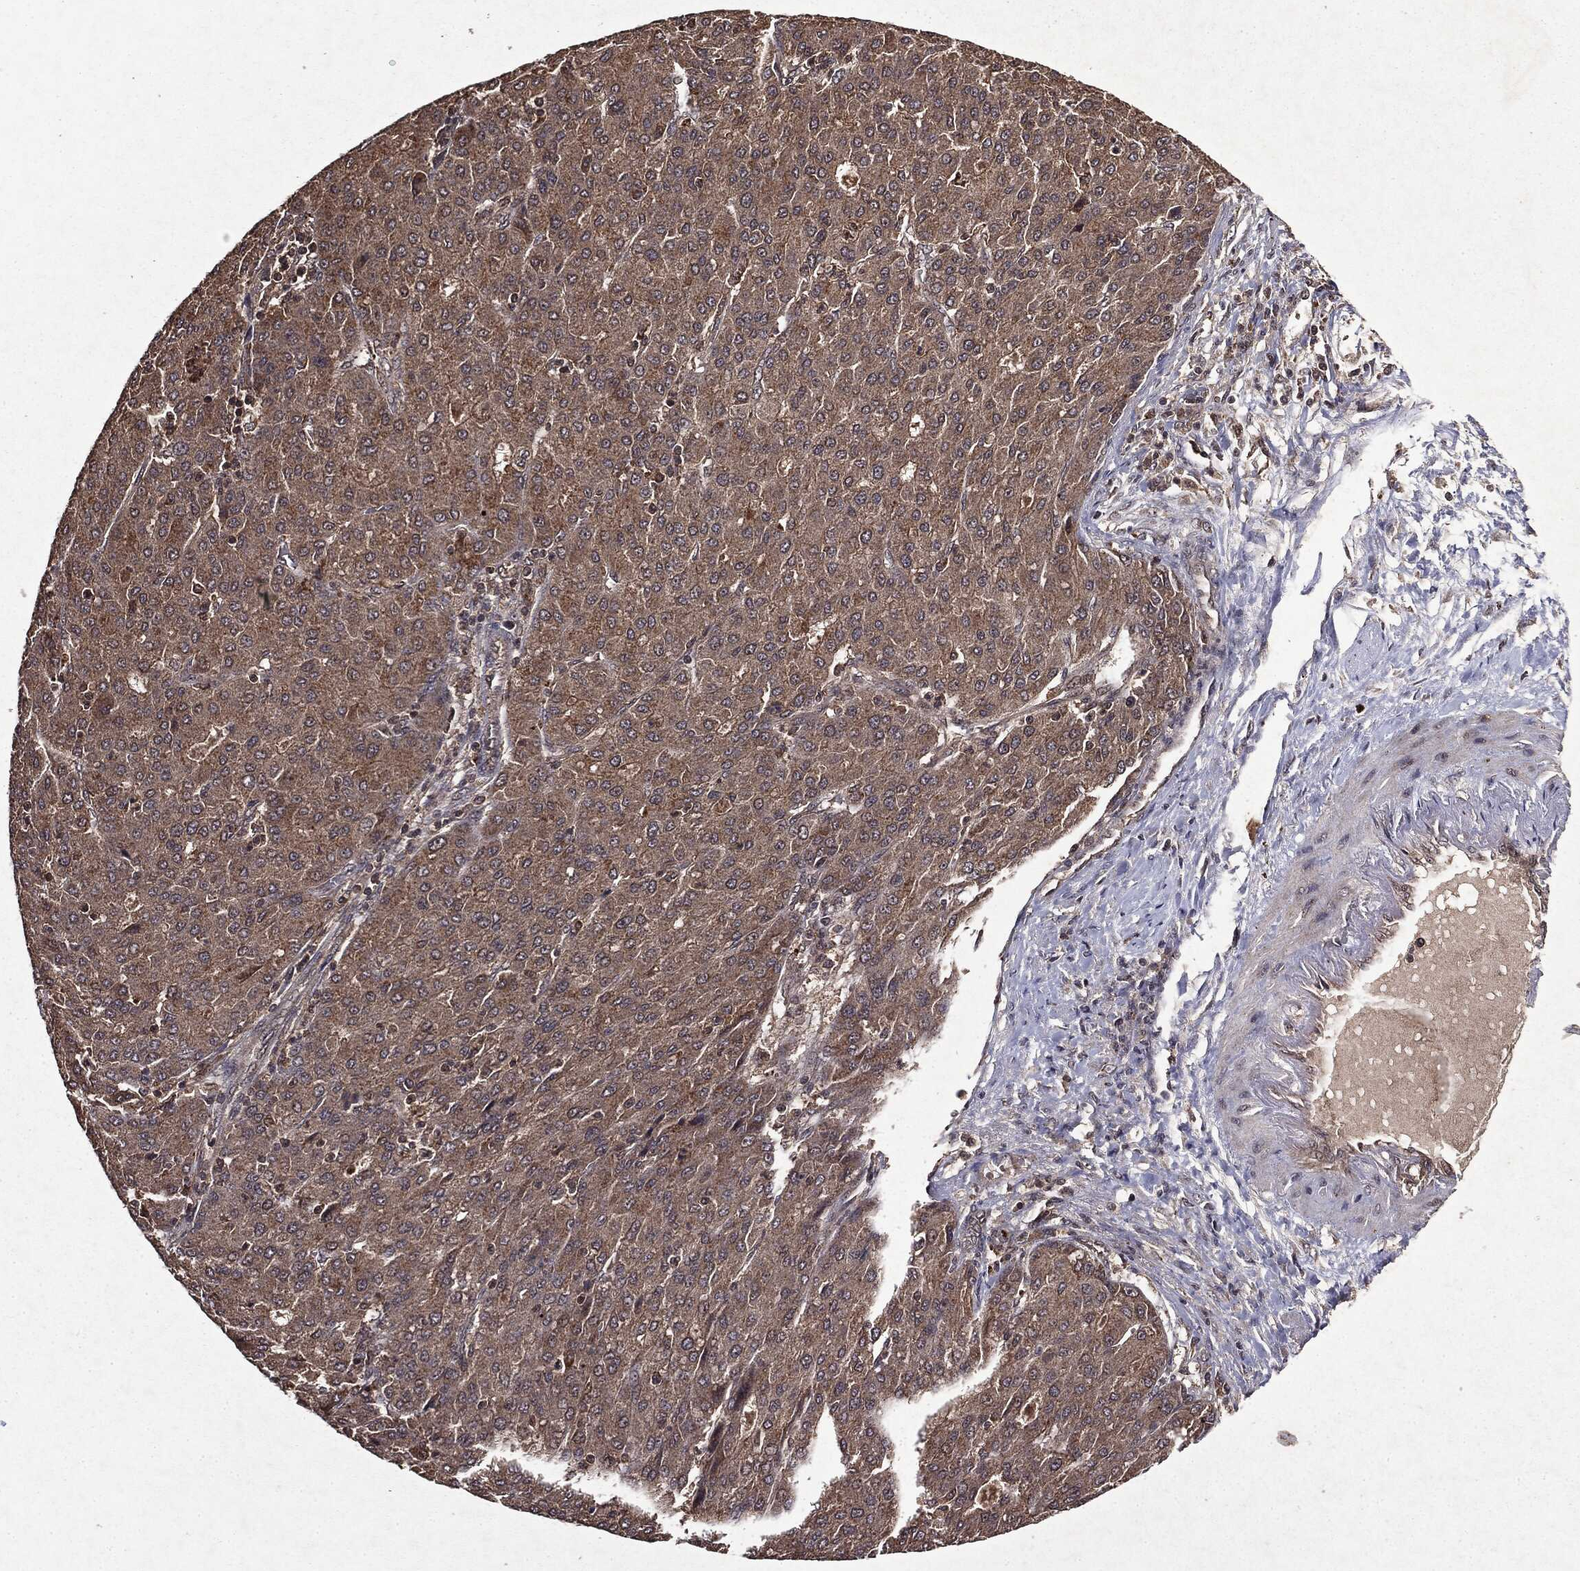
{"staining": {"intensity": "weak", "quantity": "25%-75%", "location": "cytoplasmic/membranous"}, "tissue": "liver cancer", "cell_type": "Tumor cells", "image_type": "cancer", "snomed": [{"axis": "morphology", "description": "Carcinoma, Hepatocellular, NOS"}, {"axis": "topography", "description": "Liver"}], "caption": "Immunohistochemical staining of human liver cancer (hepatocellular carcinoma) shows low levels of weak cytoplasmic/membranous staining in about 25%-75% of tumor cells. The staining was performed using DAB, with brown indicating positive protein expression. Nuclei are stained blue with hematoxylin.", "gene": "MTOR", "patient": {"sex": "male", "age": 65}}